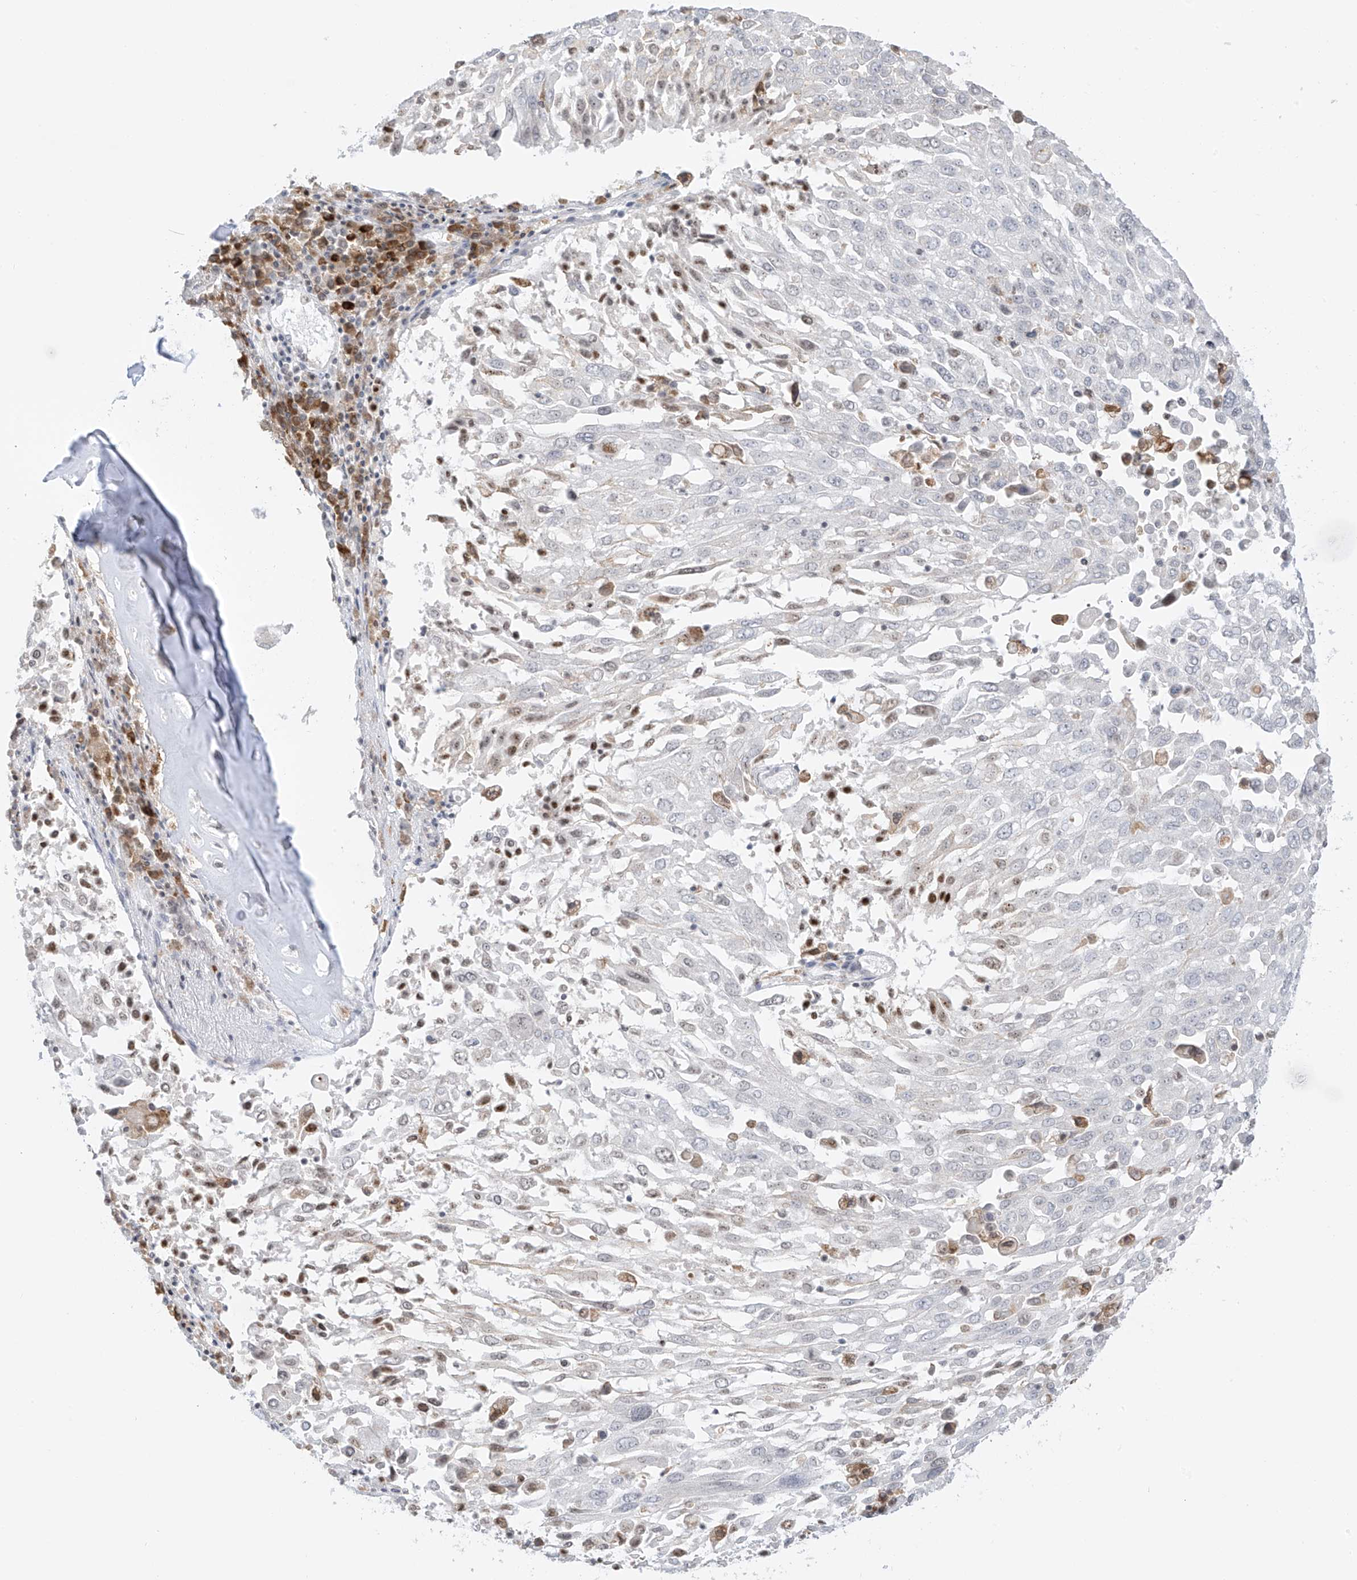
{"staining": {"intensity": "negative", "quantity": "none", "location": "none"}, "tissue": "lung cancer", "cell_type": "Tumor cells", "image_type": "cancer", "snomed": [{"axis": "morphology", "description": "Squamous cell carcinoma, NOS"}, {"axis": "topography", "description": "Lung"}], "caption": "Tumor cells show no significant protein expression in lung squamous cell carcinoma.", "gene": "TBXAS1", "patient": {"sex": "male", "age": 65}}